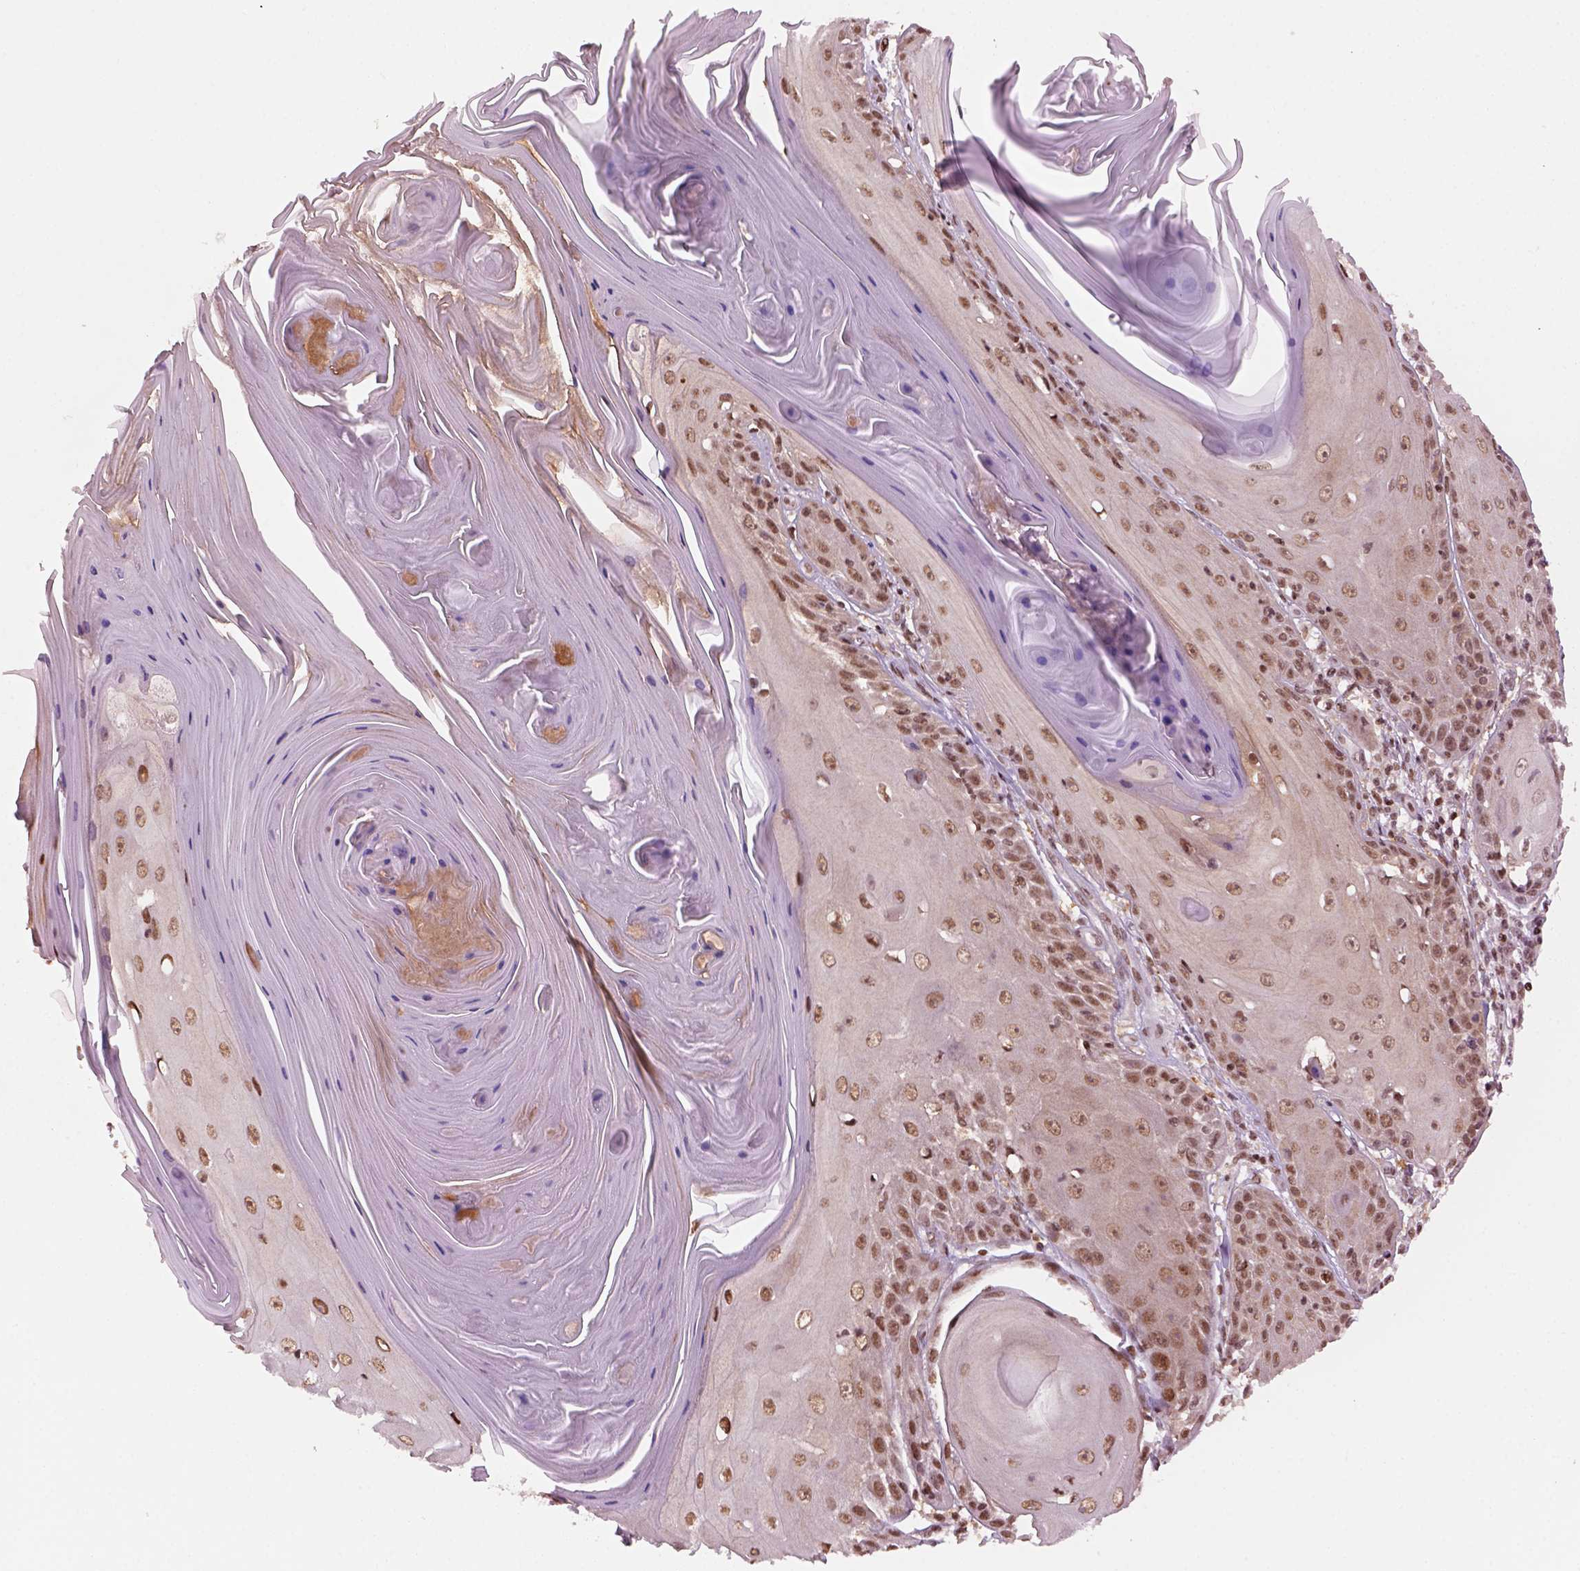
{"staining": {"intensity": "moderate", "quantity": ">75%", "location": "nuclear"}, "tissue": "skin cancer", "cell_type": "Tumor cells", "image_type": "cancer", "snomed": [{"axis": "morphology", "description": "Squamous cell carcinoma, NOS"}, {"axis": "topography", "description": "Skin"}, {"axis": "topography", "description": "Vulva"}], "caption": "Protein analysis of skin cancer (squamous cell carcinoma) tissue reveals moderate nuclear expression in approximately >75% of tumor cells.", "gene": "GOT1", "patient": {"sex": "female", "age": 85}}